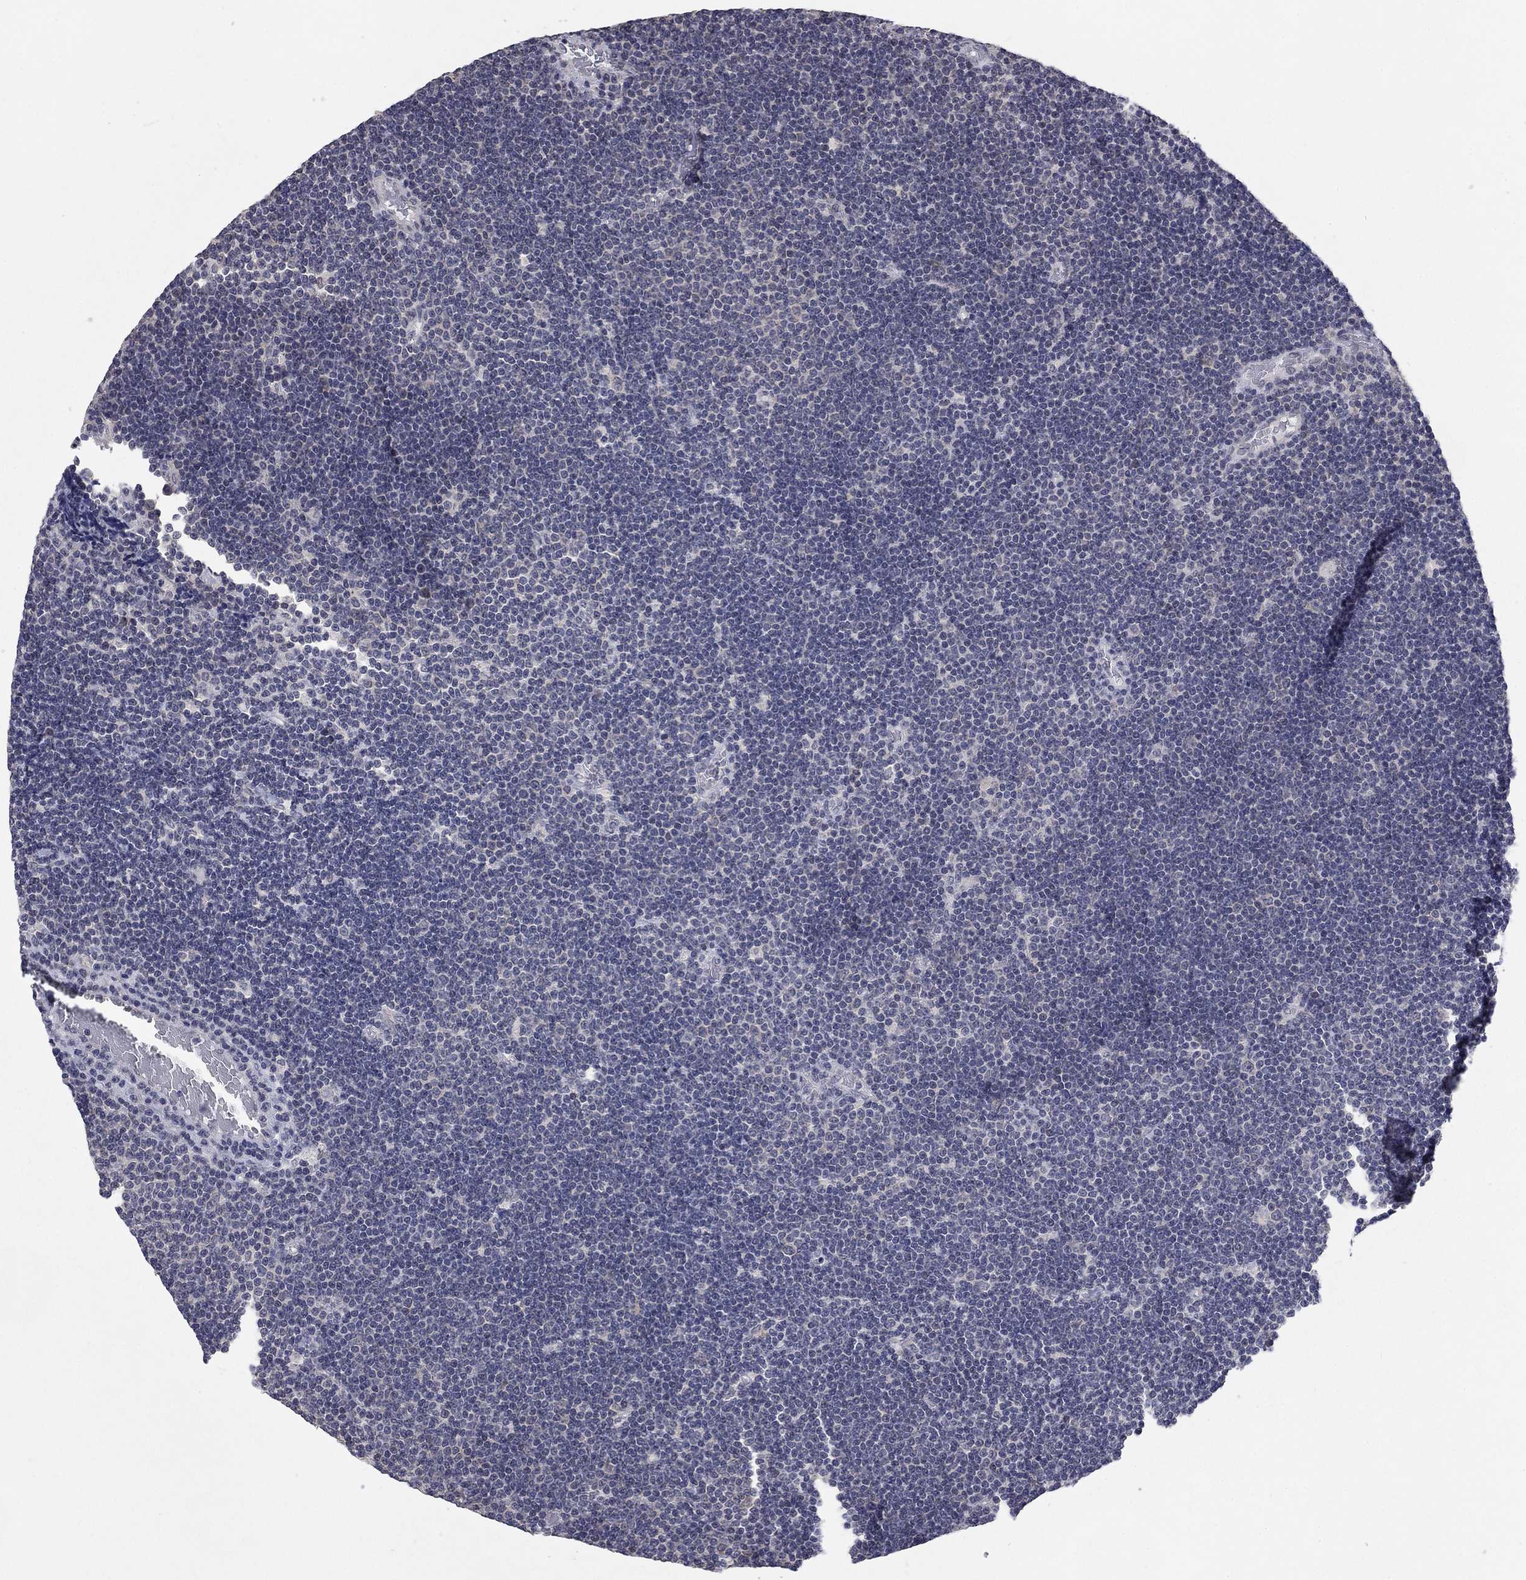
{"staining": {"intensity": "negative", "quantity": "none", "location": "none"}, "tissue": "lymphoma", "cell_type": "Tumor cells", "image_type": "cancer", "snomed": [{"axis": "morphology", "description": "Malignant lymphoma, non-Hodgkin's type, Low grade"}, {"axis": "topography", "description": "Brain"}], "caption": "High power microscopy histopathology image of an IHC photomicrograph of malignant lymphoma, non-Hodgkin's type (low-grade), revealing no significant positivity in tumor cells.", "gene": "SPATA33", "patient": {"sex": "female", "age": 66}}